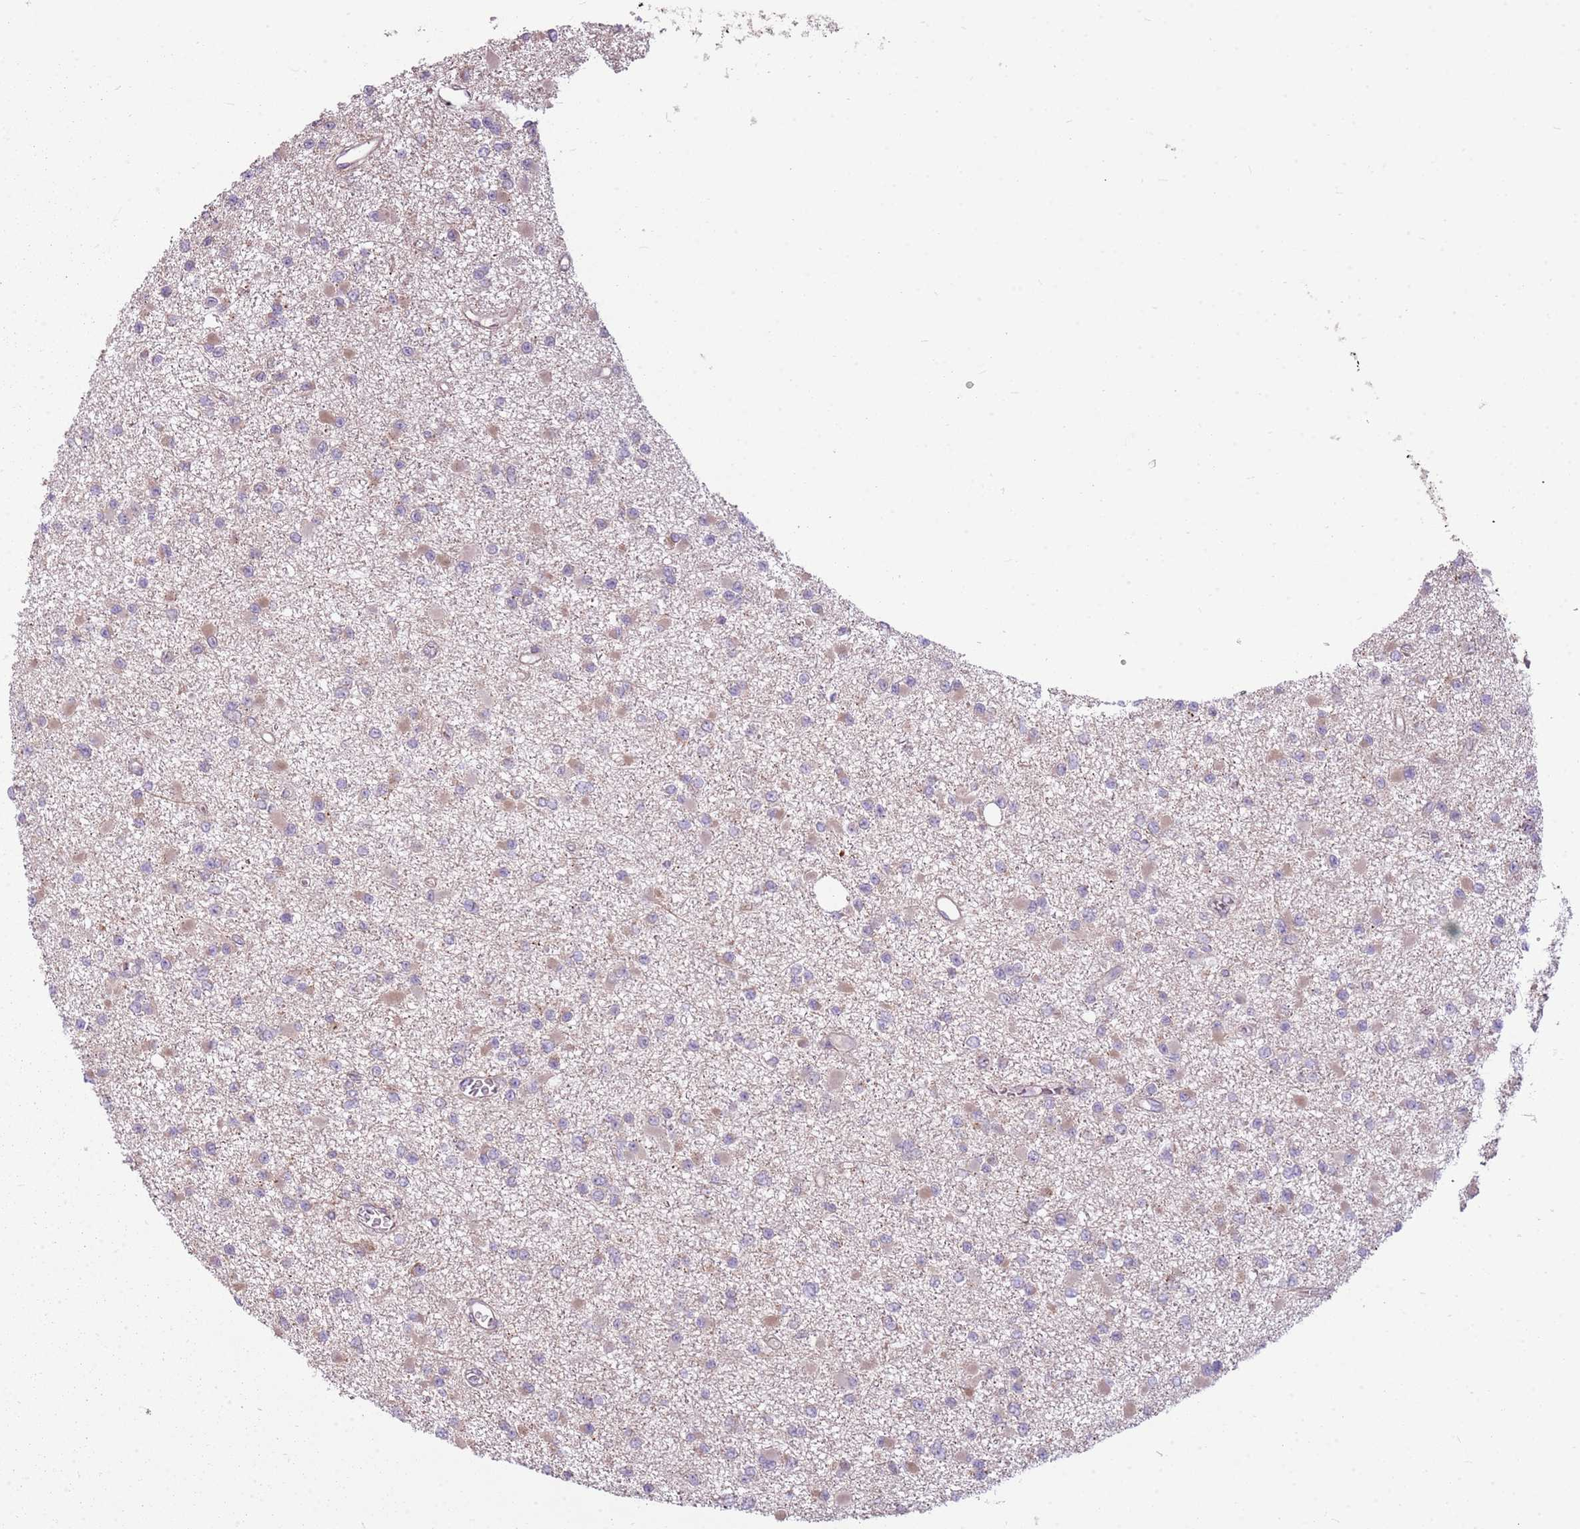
{"staining": {"intensity": "weak", "quantity": "<25%", "location": "cytoplasmic/membranous"}, "tissue": "glioma", "cell_type": "Tumor cells", "image_type": "cancer", "snomed": [{"axis": "morphology", "description": "Glioma, malignant, Low grade"}, {"axis": "topography", "description": "Brain"}], "caption": "Immunohistochemistry micrograph of malignant glioma (low-grade) stained for a protein (brown), which reveals no staining in tumor cells.", "gene": "RPL21", "patient": {"sex": "female", "age": 22}}